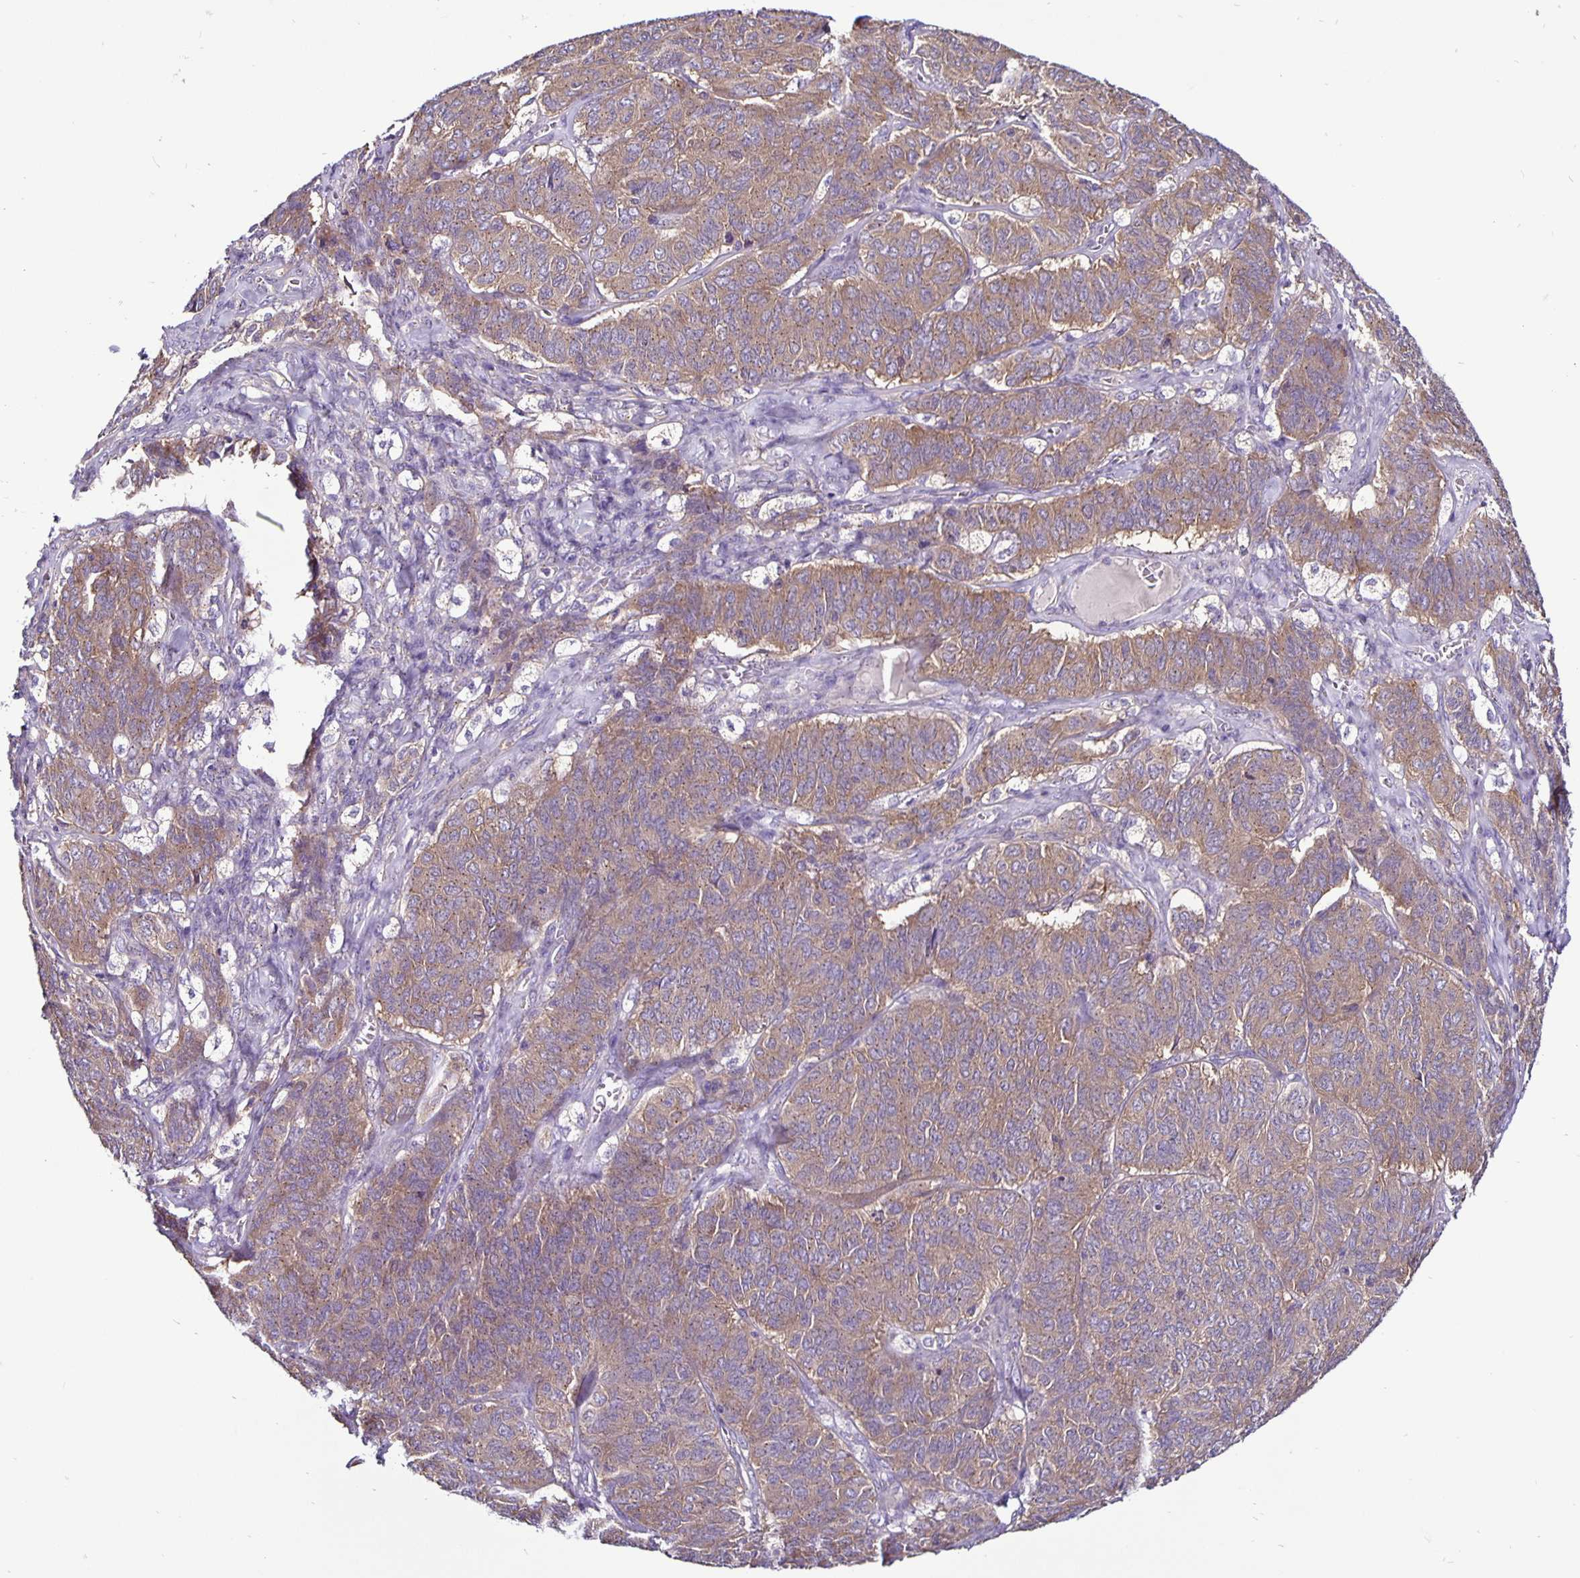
{"staining": {"intensity": "moderate", "quantity": "25%-75%", "location": "cytoplasmic/membranous"}, "tissue": "ovarian cancer", "cell_type": "Tumor cells", "image_type": "cancer", "snomed": [{"axis": "morphology", "description": "Carcinoma, endometroid"}, {"axis": "topography", "description": "Ovary"}], "caption": "Ovarian endometroid carcinoma tissue displays moderate cytoplasmic/membranous staining in approximately 25%-75% of tumor cells Nuclei are stained in blue.", "gene": "SNX5", "patient": {"sex": "female", "age": 80}}